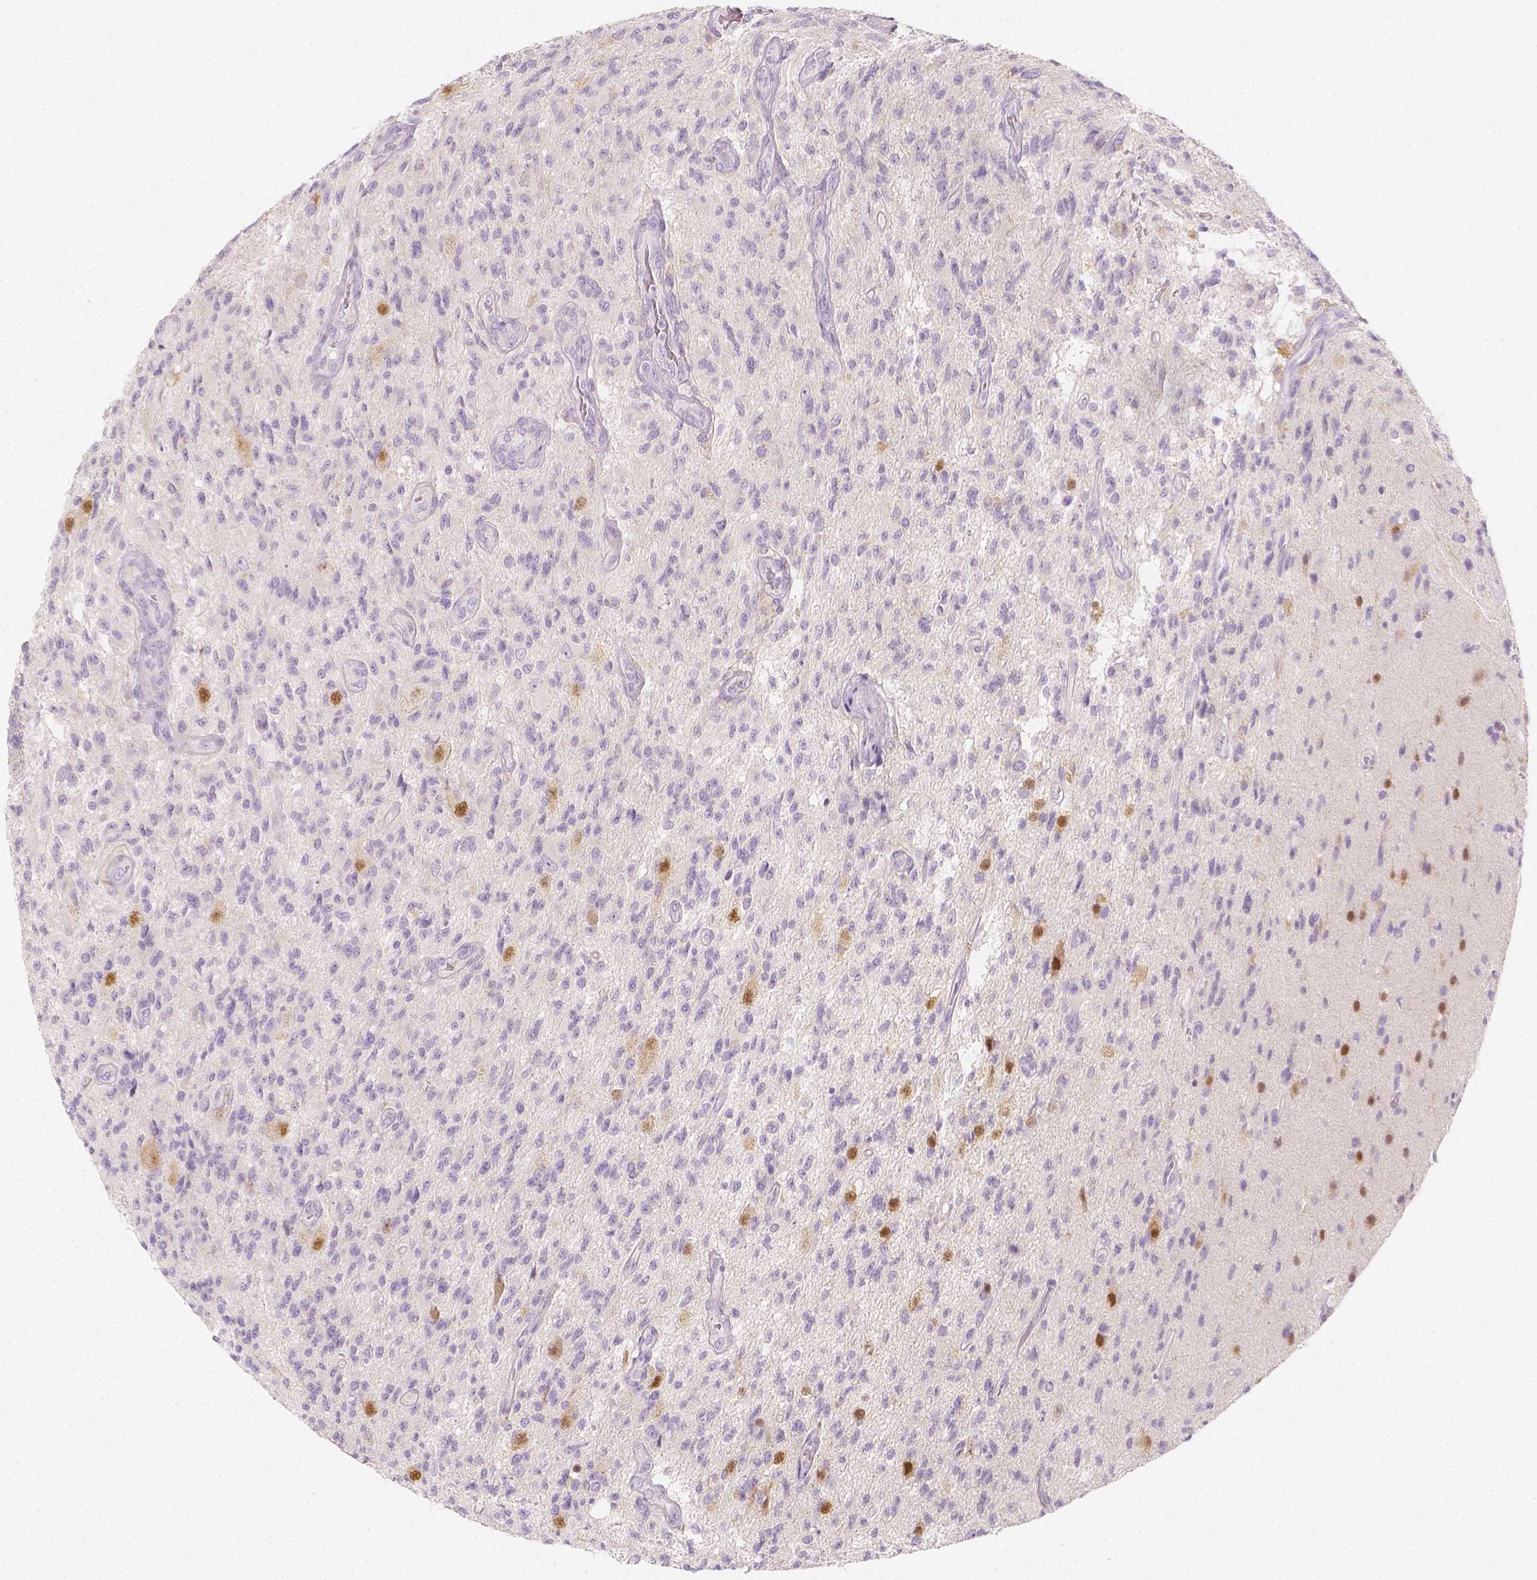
{"staining": {"intensity": "moderate", "quantity": "<25%", "location": "nuclear"}, "tissue": "glioma", "cell_type": "Tumor cells", "image_type": "cancer", "snomed": [{"axis": "morphology", "description": "Glioma, malignant, High grade"}, {"axis": "topography", "description": "Brain"}], "caption": "Immunohistochemistry (IHC) photomicrograph of glioma stained for a protein (brown), which reveals low levels of moderate nuclear positivity in about <25% of tumor cells.", "gene": "RBFOX1", "patient": {"sex": "male", "age": 56}}